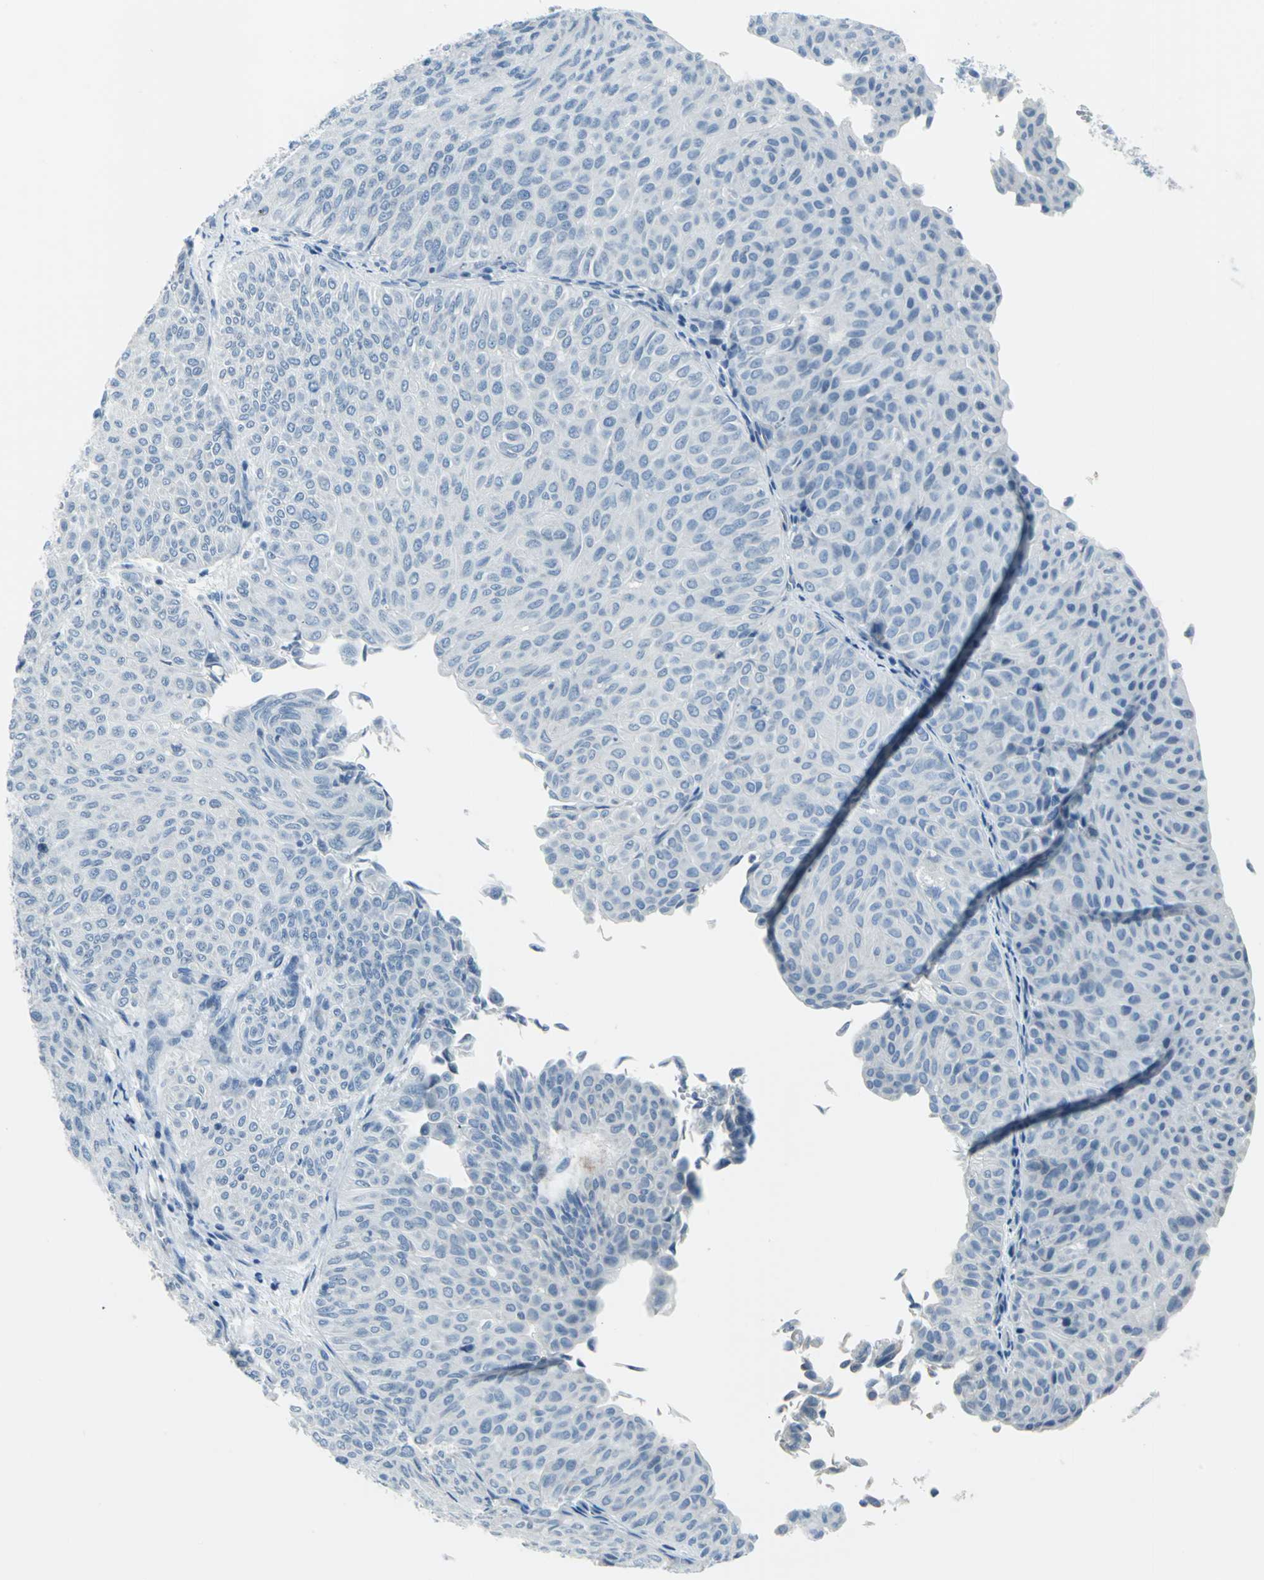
{"staining": {"intensity": "negative", "quantity": "none", "location": "none"}, "tissue": "urothelial cancer", "cell_type": "Tumor cells", "image_type": "cancer", "snomed": [{"axis": "morphology", "description": "Urothelial carcinoma, Low grade"}, {"axis": "topography", "description": "Urinary bladder"}], "caption": "High power microscopy histopathology image of an immunohistochemistry image of urothelial carcinoma (low-grade), revealing no significant staining in tumor cells.", "gene": "DNAI2", "patient": {"sex": "male", "age": 78}}